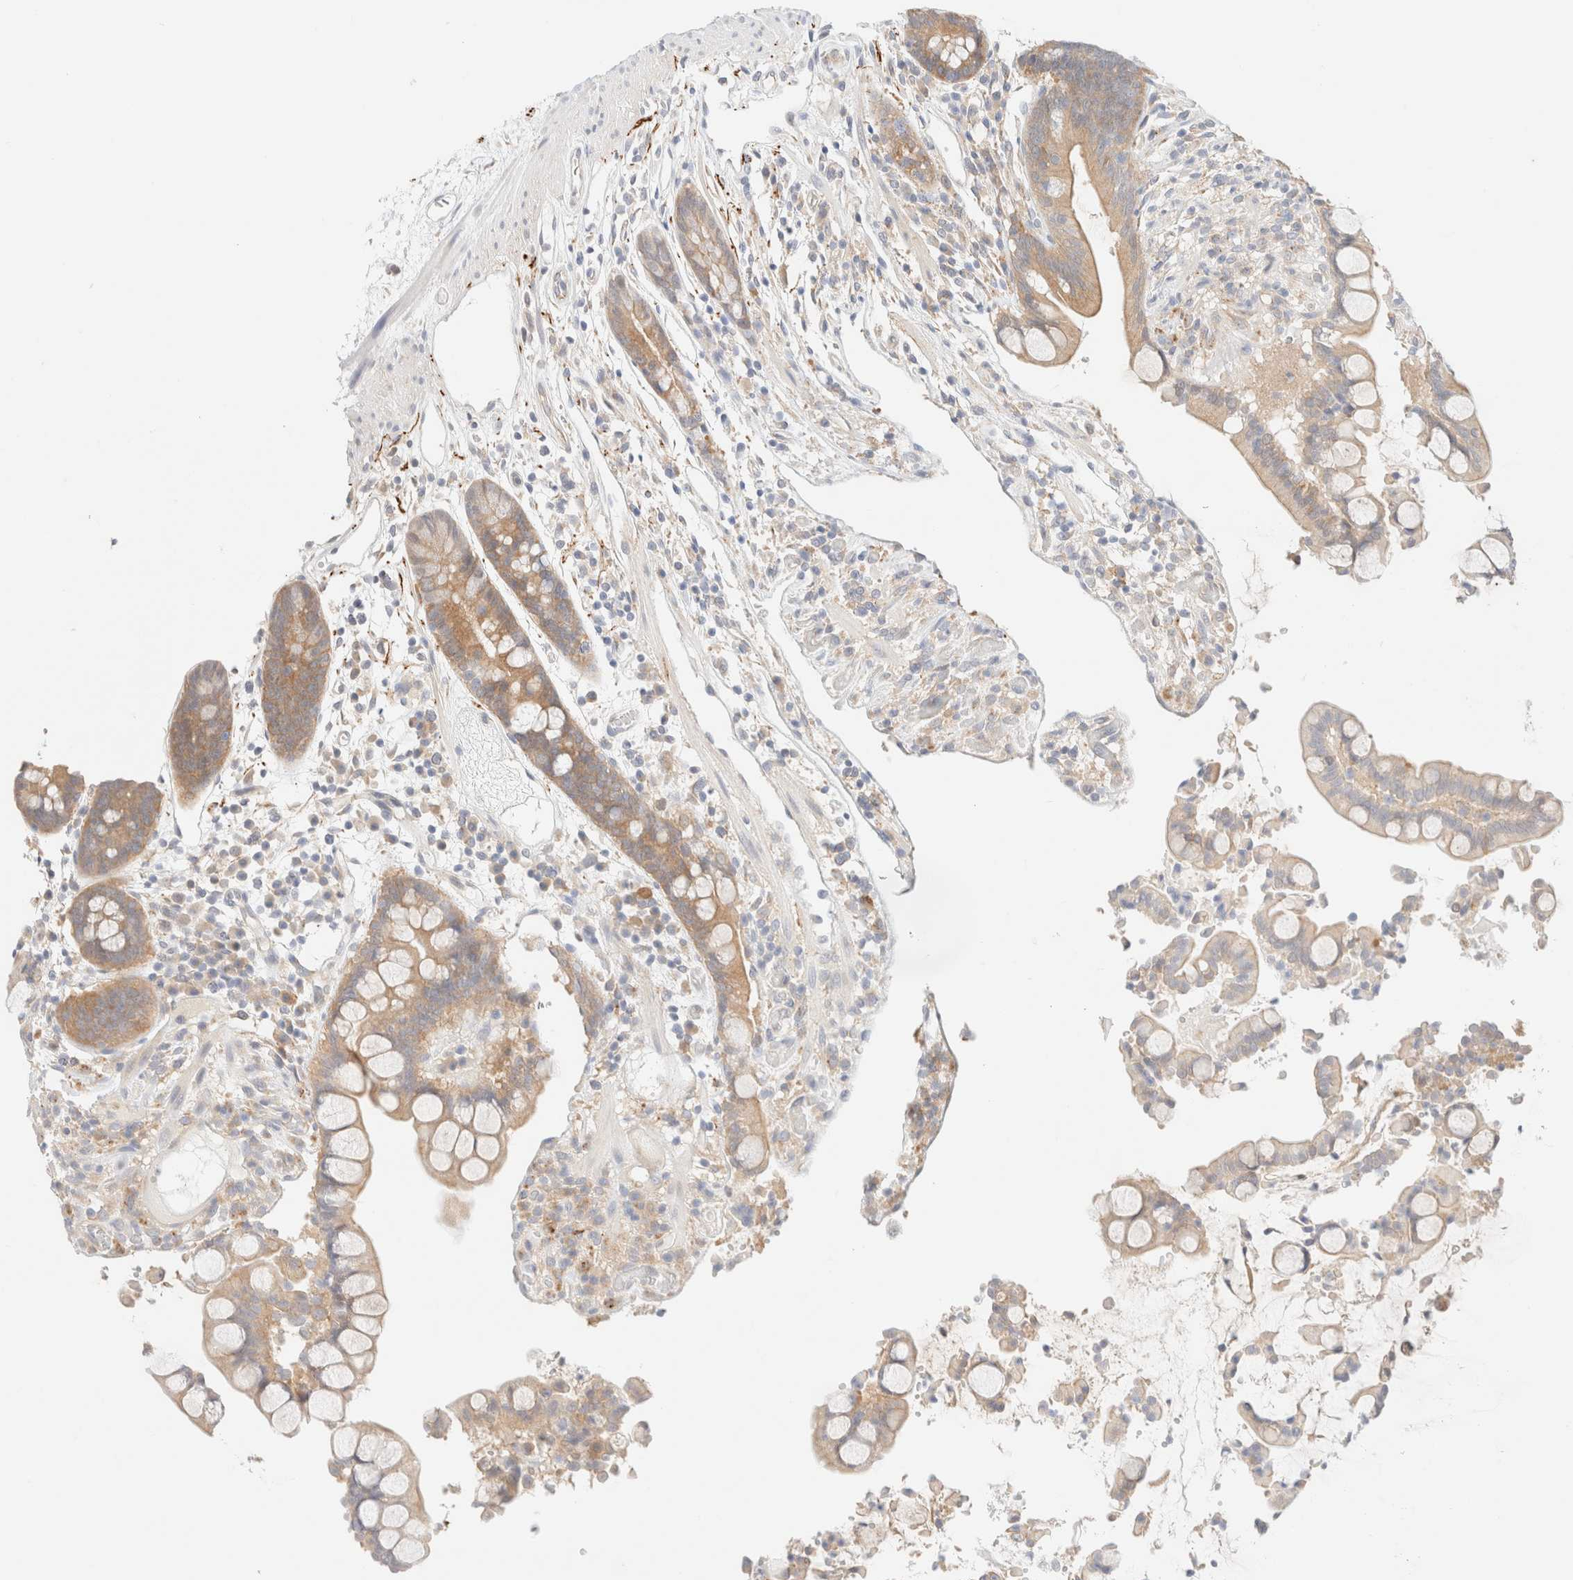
{"staining": {"intensity": "weak", "quantity": ">75%", "location": "cytoplasmic/membranous"}, "tissue": "colon", "cell_type": "Endothelial cells", "image_type": "normal", "snomed": [{"axis": "morphology", "description": "Normal tissue, NOS"}, {"axis": "topography", "description": "Colon"}], "caption": "Immunohistochemistry (IHC) image of normal colon: colon stained using immunohistochemistry (IHC) exhibits low levels of weak protein expression localized specifically in the cytoplasmic/membranous of endothelial cells, appearing as a cytoplasmic/membranous brown color.", "gene": "UNC13B", "patient": {"sex": "male", "age": 73}}